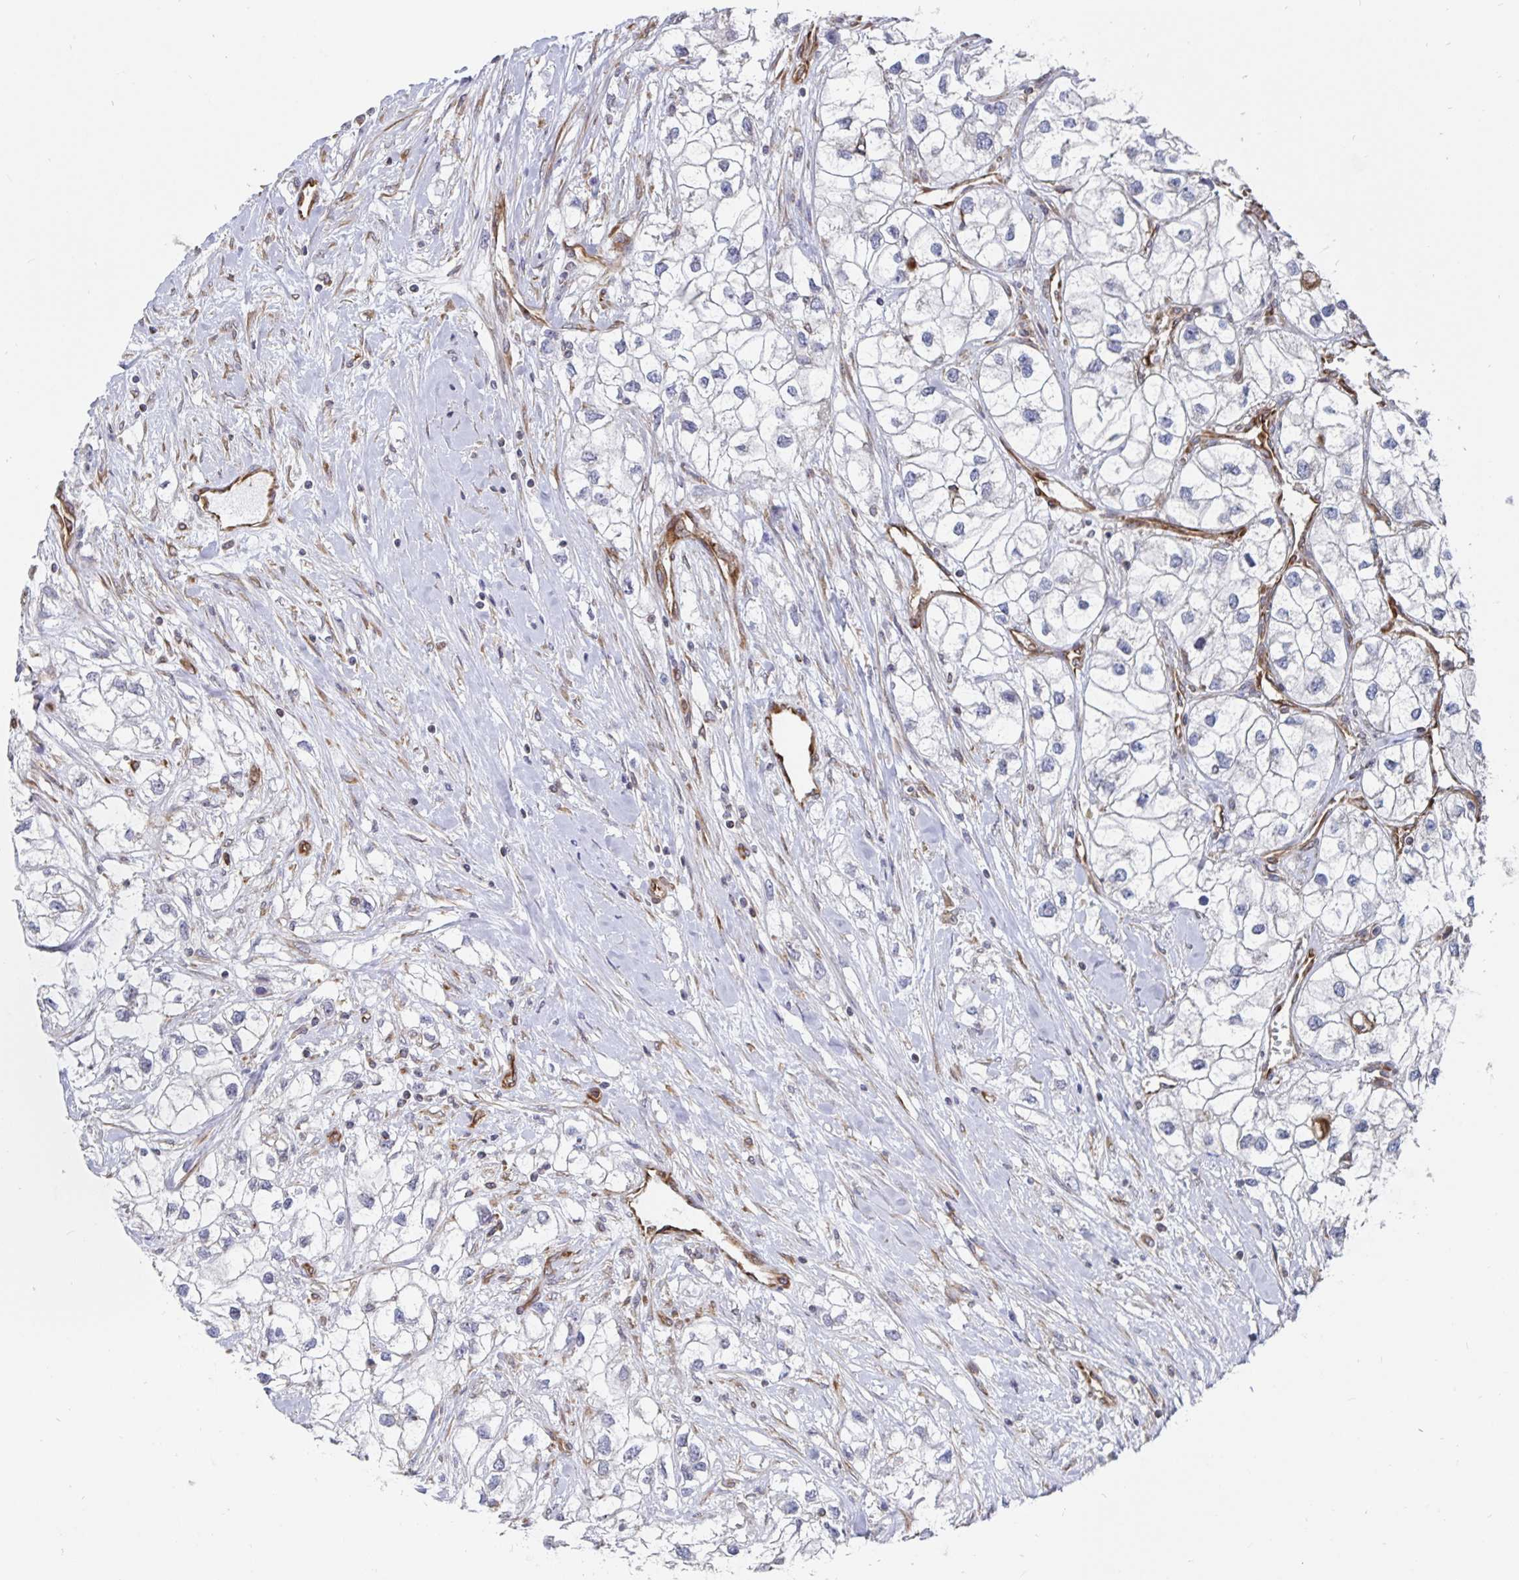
{"staining": {"intensity": "negative", "quantity": "none", "location": "none"}, "tissue": "renal cancer", "cell_type": "Tumor cells", "image_type": "cancer", "snomed": [{"axis": "morphology", "description": "Adenocarcinoma, NOS"}, {"axis": "topography", "description": "Kidney"}], "caption": "High magnification brightfield microscopy of renal cancer stained with DAB (brown) and counterstained with hematoxylin (blue): tumor cells show no significant expression.", "gene": "BCAP29", "patient": {"sex": "male", "age": 59}}